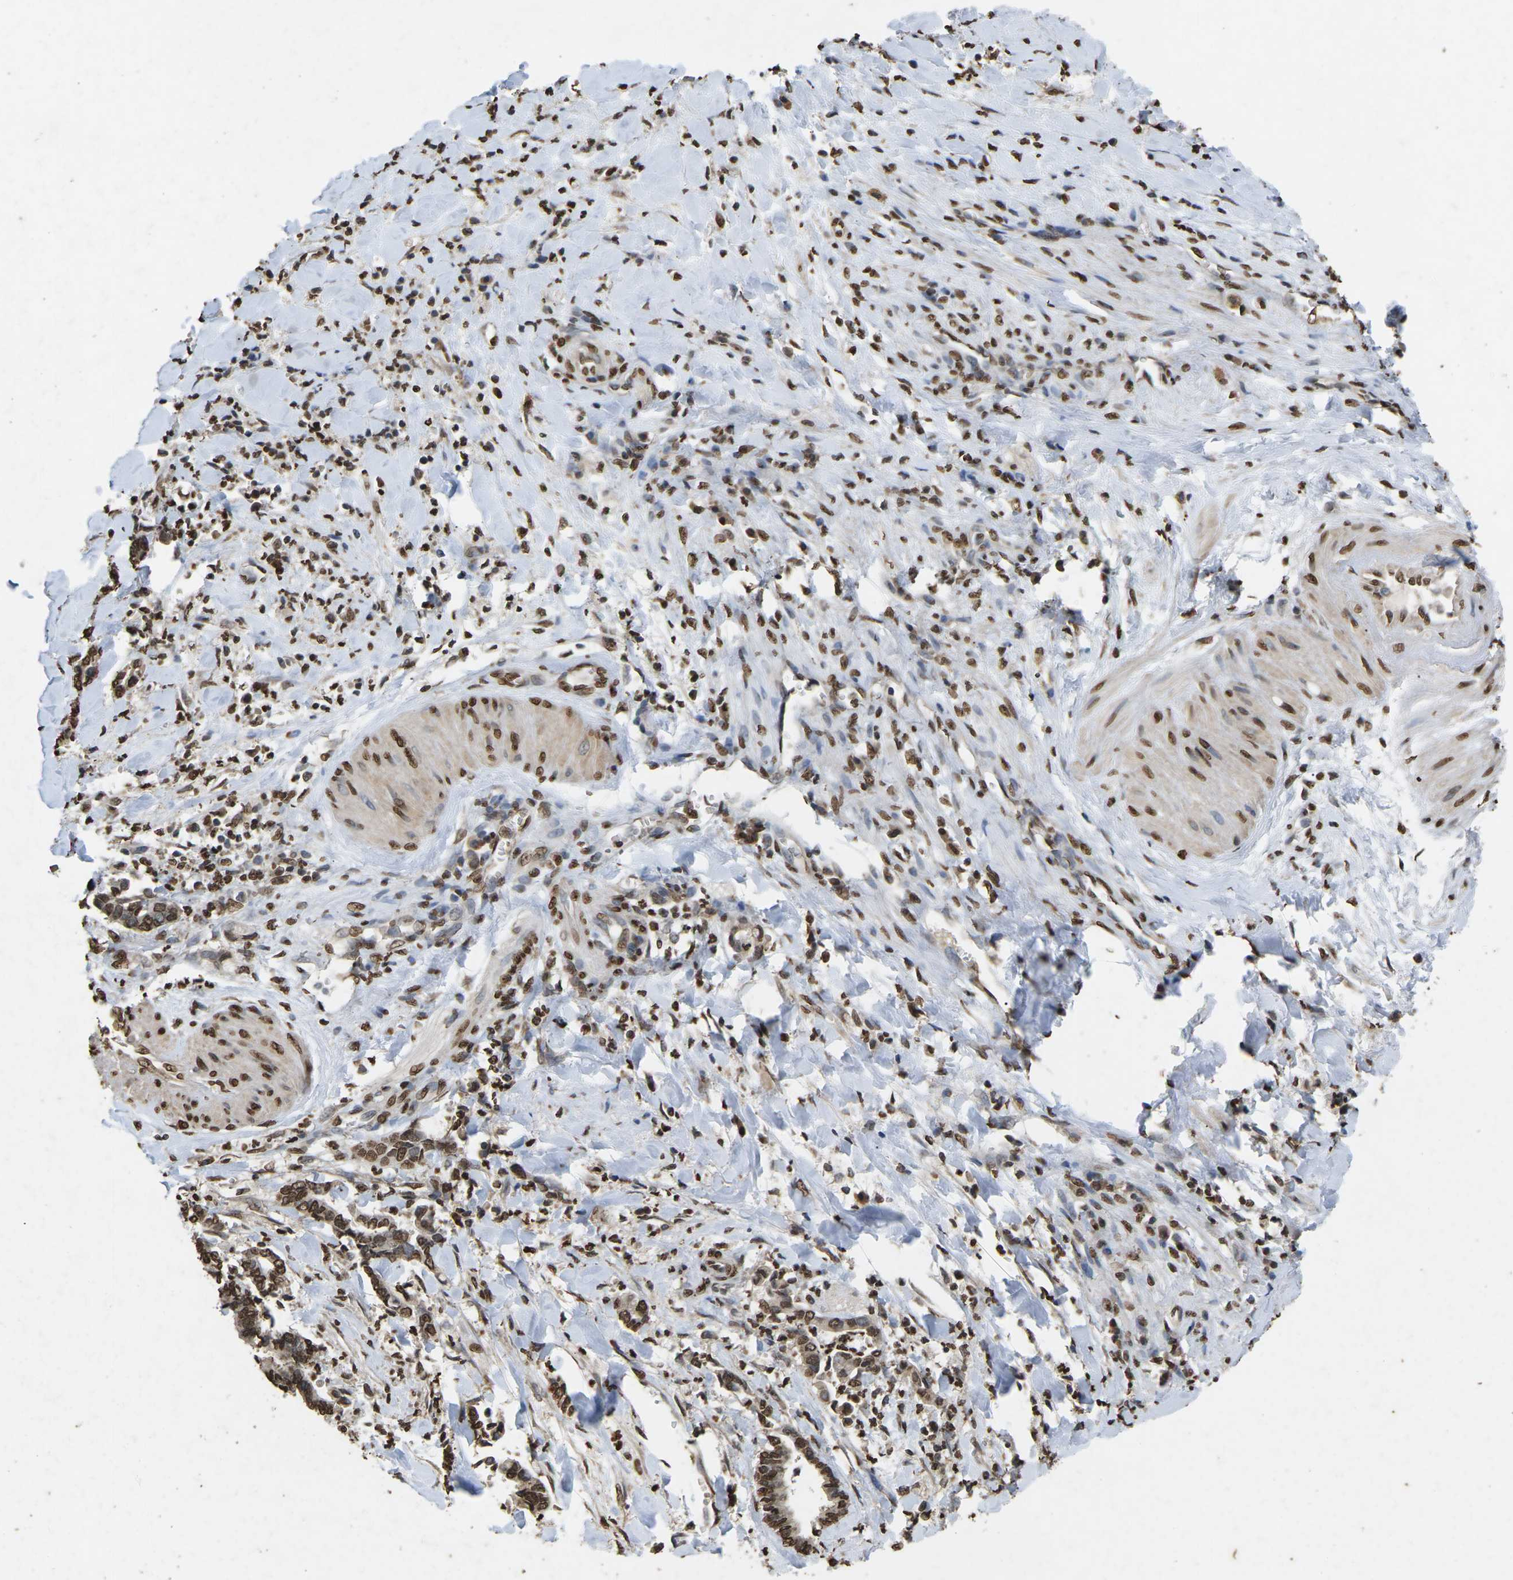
{"staining": {"intensity": "strong", "quantity": ">75%", "location": "nuclear"}, "tissue": "cervical cancer", "cell_type": "Tumor cells", "image_type": "cancer", "snomed": [{"axis": "morphology", "description": "Adenocarcinoma, NOS"}, {"axis": "topography", "description": "Cervix"}], "caption": "Human cervical adenocarcinoma stained with a brown dye demonstrates strong nuclear positive expression in approximately >75% of tumor cells.", "gene": "EMSY", "patient": {"sex": "female", "age": 44}}